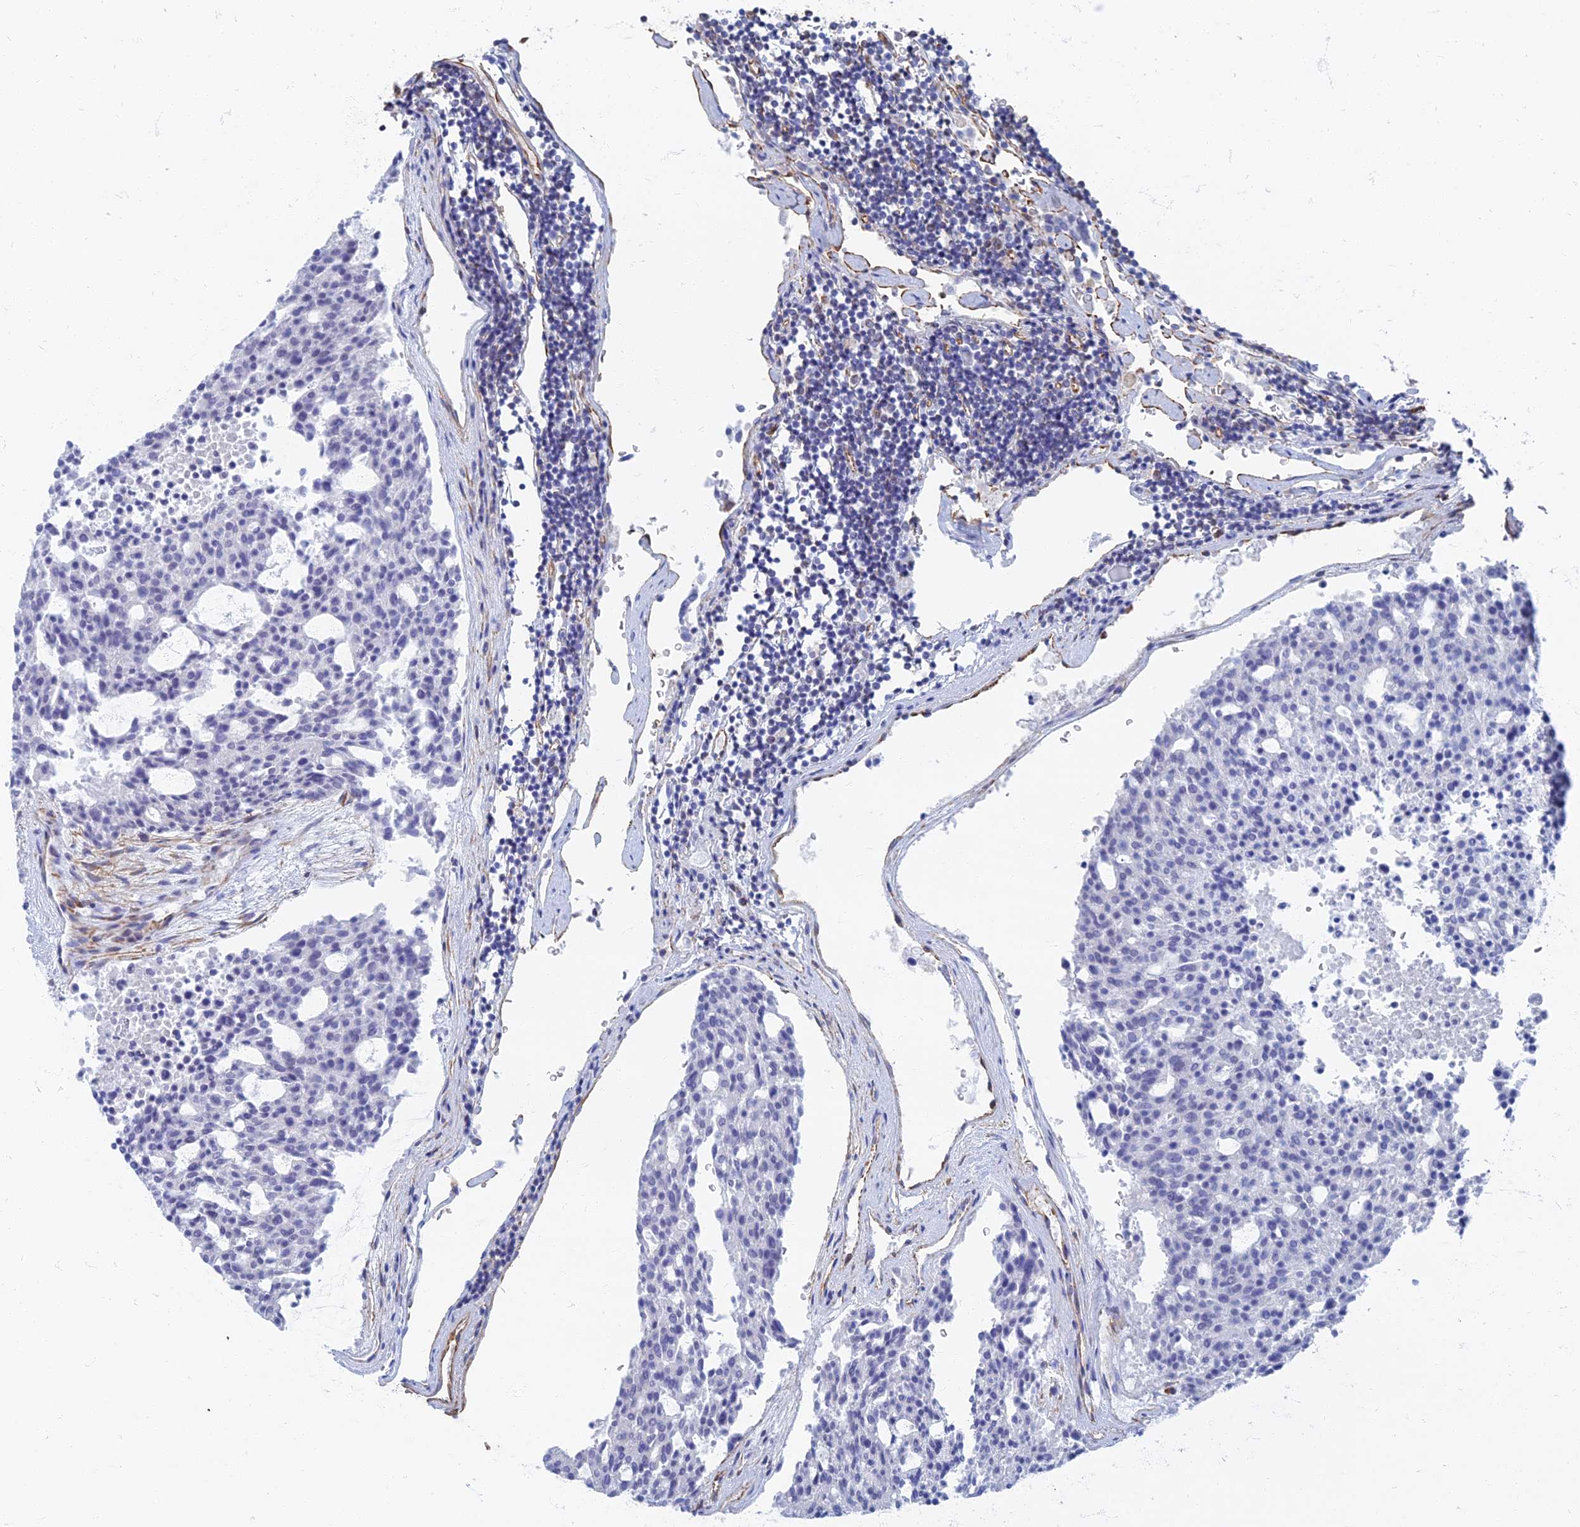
{"staining": {"intensity": "negative", "quantity": "none", "location": "none"}, "tissue": "carcinoid", "cell_type": "Tumor cells", "image_type": "cancer", "snomed": [{"axis": "morphology", "description": "Carcinoid, malignant, NOS"}, {"axis": "topography", "description": "Pancreas"}], "caption": "There is no significant staining in tumor cells of carcinoid.", "gene": "RMC1", "patient": {"sex": "female", "age": 54}}